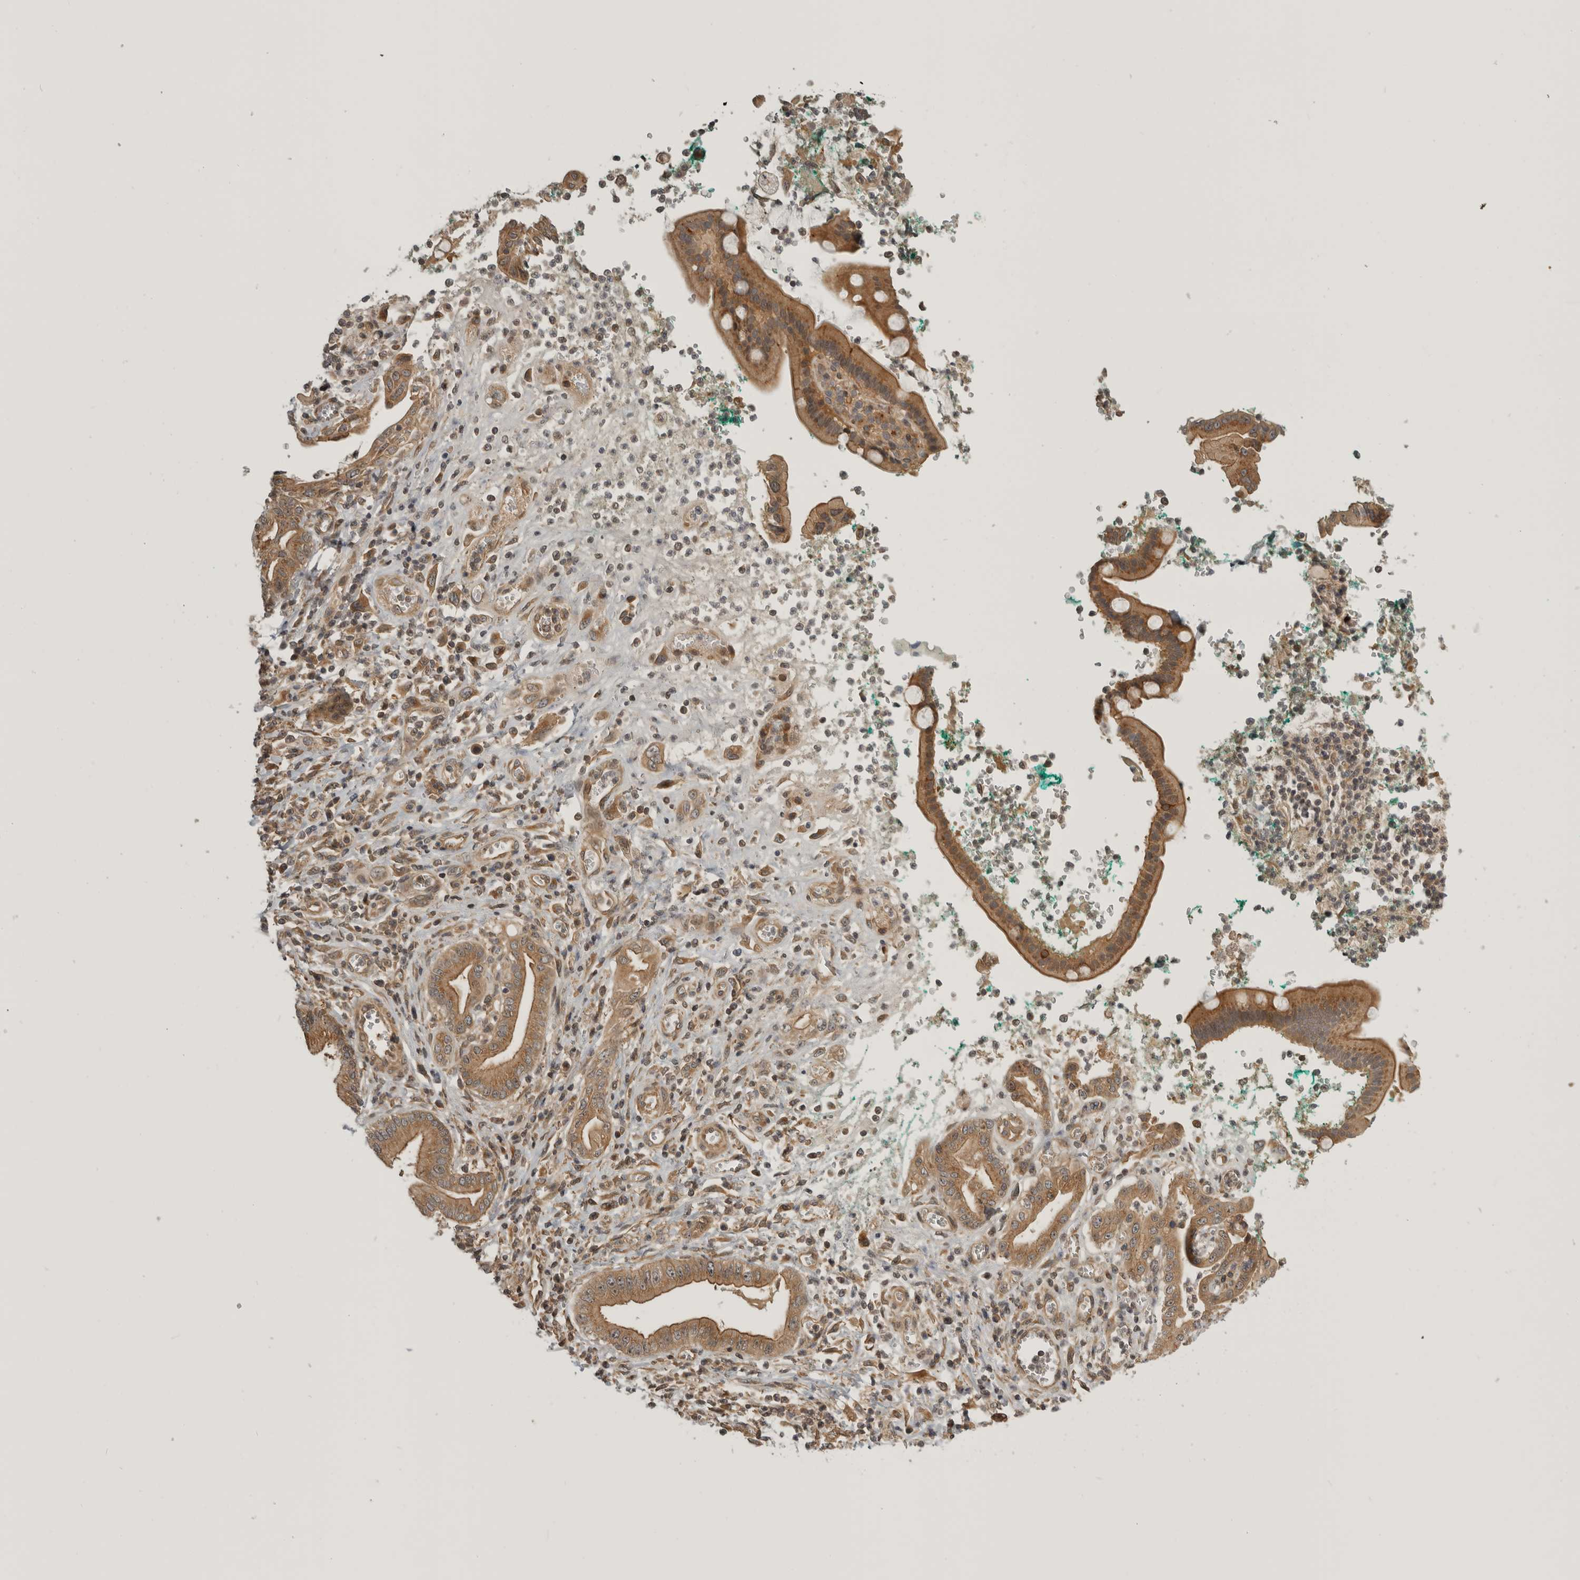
{"staining": {"intensity": "moderate", "quantity": ">75%", "location": "cytoplasmic/membranous"}, "tissue": "pancreatic cancer", "cell_type": "Tumor cells", "image_type": "cancer", "snomed": [{"axis": "morphology", "description": "Adenocarcinoma, NOS"}, {"axis": "topography", "description": "Pancreas"}], "caption": "This is a micrograph of immunohistochemistry (IHC) staining of pancreatic cancer, which shows moderate positivity in the cytoplasmic/membranous of tumor cells.", "gene": "CUEDC1", "patient": {"sex": "male", "age": 78}}